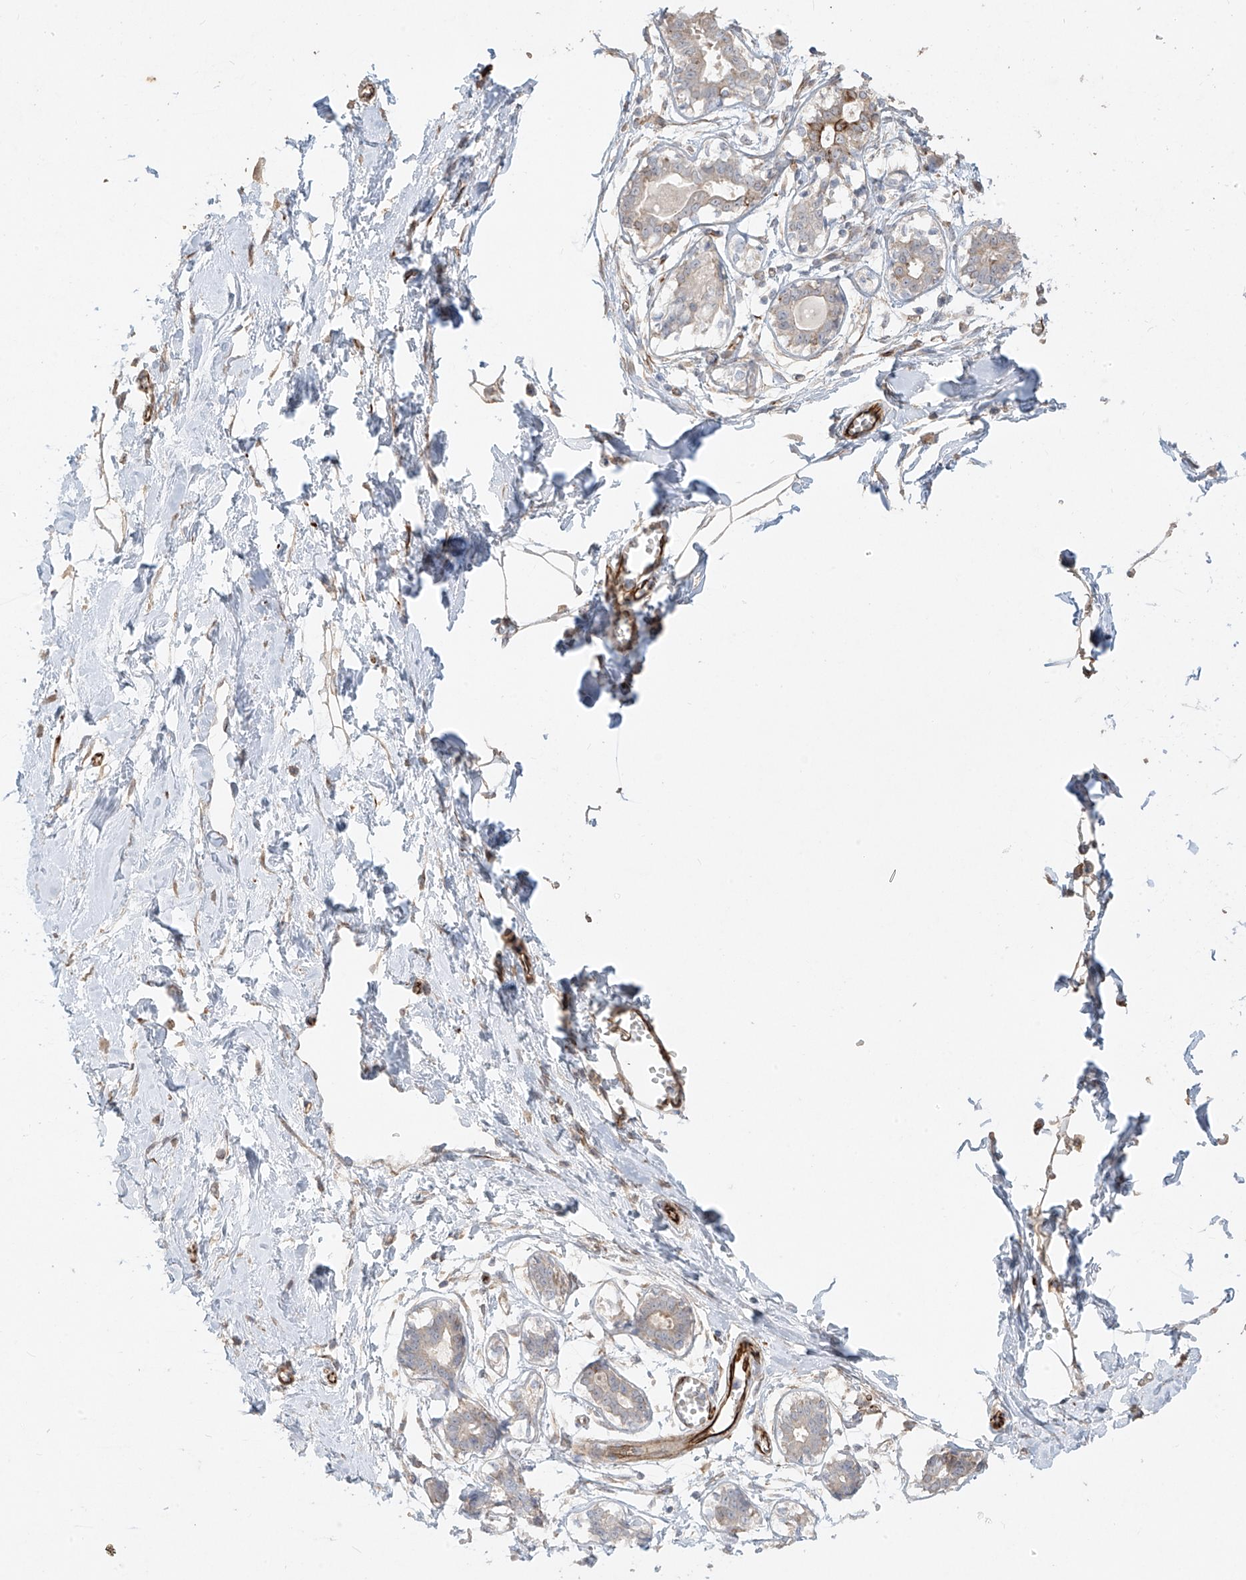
{"staining": {"intensity": "weak", "quantity": ">75%", "location": "cytoplasmic/membranous"}, "tissue": "breast", "cell_type": "Adipocytes", "image_type": "normal", "snomed": [{"axis": "morphology", "description": "Normal tissue, NOS"}, {"axis": "topography", "description": "Breast"}], "caption": "Benign breast was stained to show a protein in brown. There is low levels of weak cytoplasmic/membranous staining in approximately >75% of adipocytes. The staining was performed using DAB (3,3'-diaminobenzidine) to visualize the protein expression in brown, while the nuclei were stained in blue with hematoxylin (Magnification: 20x).", "gene": "DCDC2", "patient": {"sex": "female", "age": 27}}